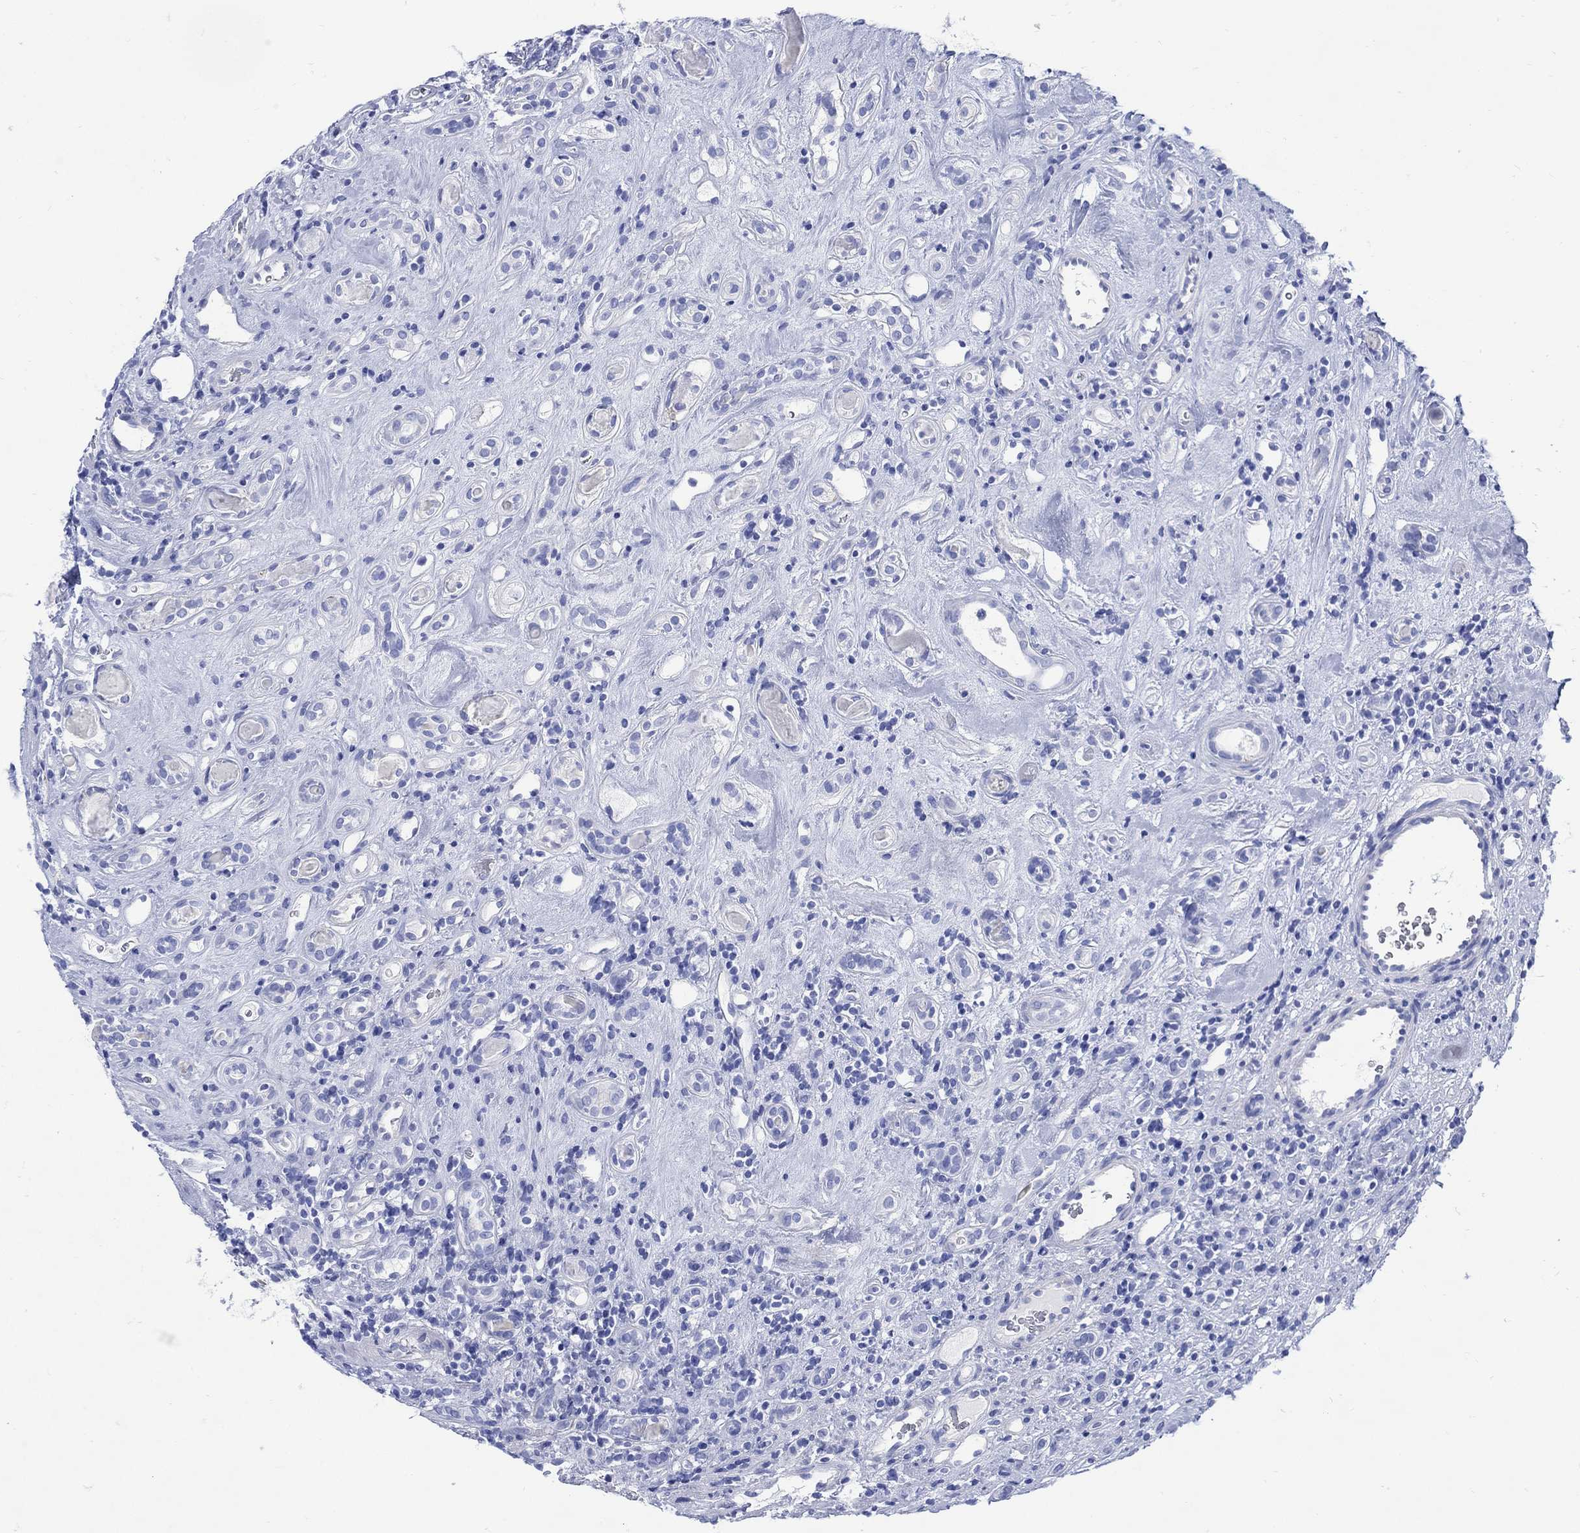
{"staining": {"intensity": "negative", "quantity": "none", "location": "none"}, "tissue": "renal cancer", "cell_type": "Tumor cells", "image_type": "cancer", "snomed": [{"axis": "morphology", "description": "Adenocarcinoma, NOS"}, {"axis": "topography", "description": "Kidney"}], "caption": "Tumor cells show no significant protein positivity in adenocarcinoma (renal).", "gene": "SHCBP1L", "patient": {"sex": "female", "age": 89}}